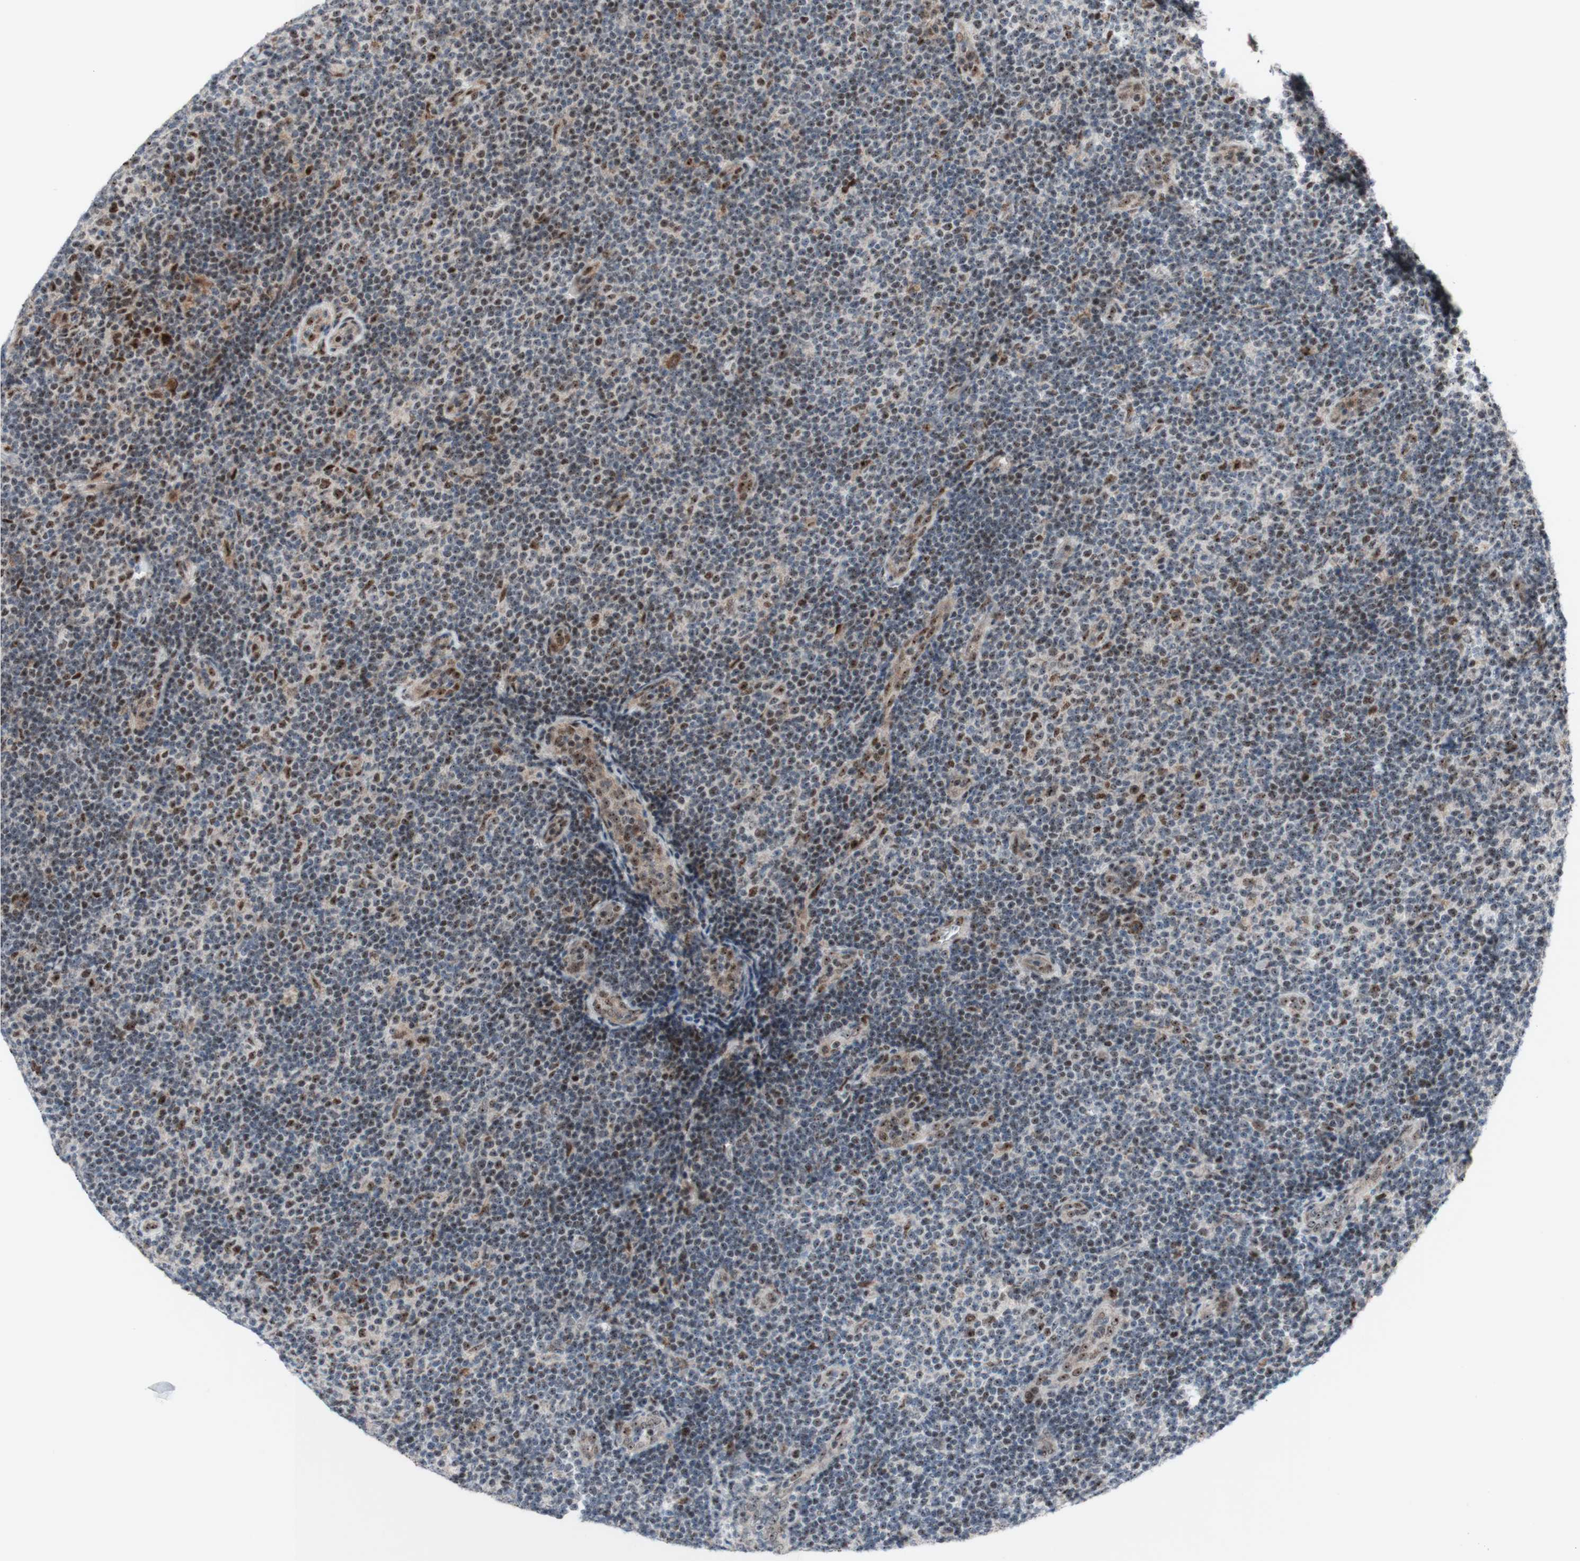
{"staining": {"intensity": "moderate", "quantity": "25%-75%", "location": "nuclear"}, "tissue": "lymphoma", "cell_type": "Tumor cells", "image_type": "cancer", "snomed": [{"axis": "morphology", "description": "Malignant lymphoma, non-Hodgkin's type, Low grade"}, {"axis": "topography", "description": "Lymph node"}], "caption": "Immunohistochemical staining of lymphoma exhibits medium levels of moderate nuclear protein positivity in about 25%-75% of tumor cells.", "gene": "POLR1A", "patient": {"sex": "male", "age": 83}}